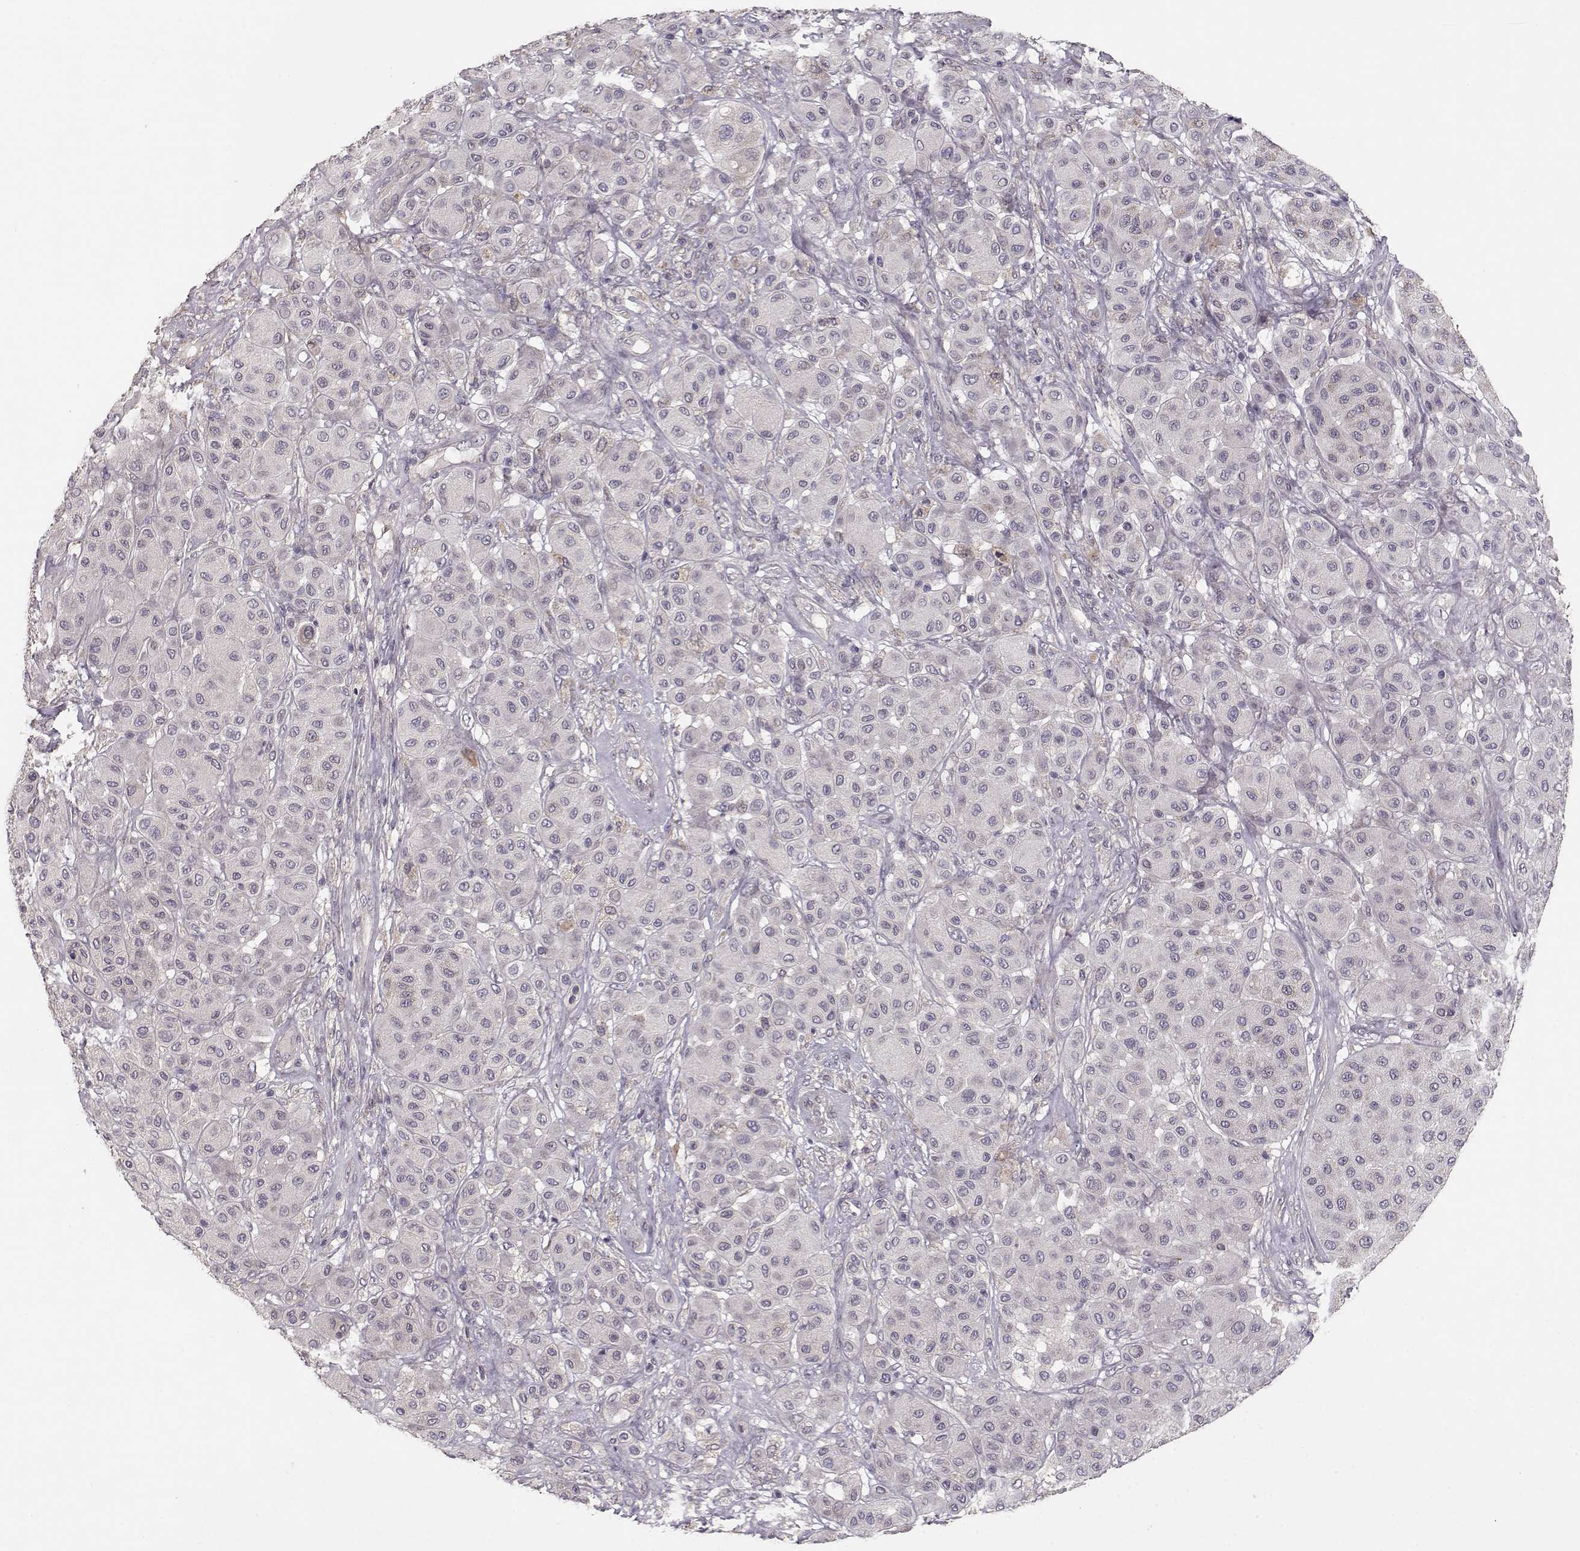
{"staining": {"intensity": "negative", "quantity": "none", "location": "none"}, "tissue": "melanoma", "cell_type": "Tumor cells", "image_type": "cancer", "snomed": [{"axis": "morphology", "description": "Malignant melanoma, Metastatic site"}, {"axis": "topography", "description": "Smooth muscle"}], "caption": "Tumor cells show no significant positivity in melanoma. (DAB (3,3'-diaminobenzidine) immunohistochemistry with hematoxylin counter stain).", "gene": "ENTPD8", "patient": {"sex": "male", "age": 41}}